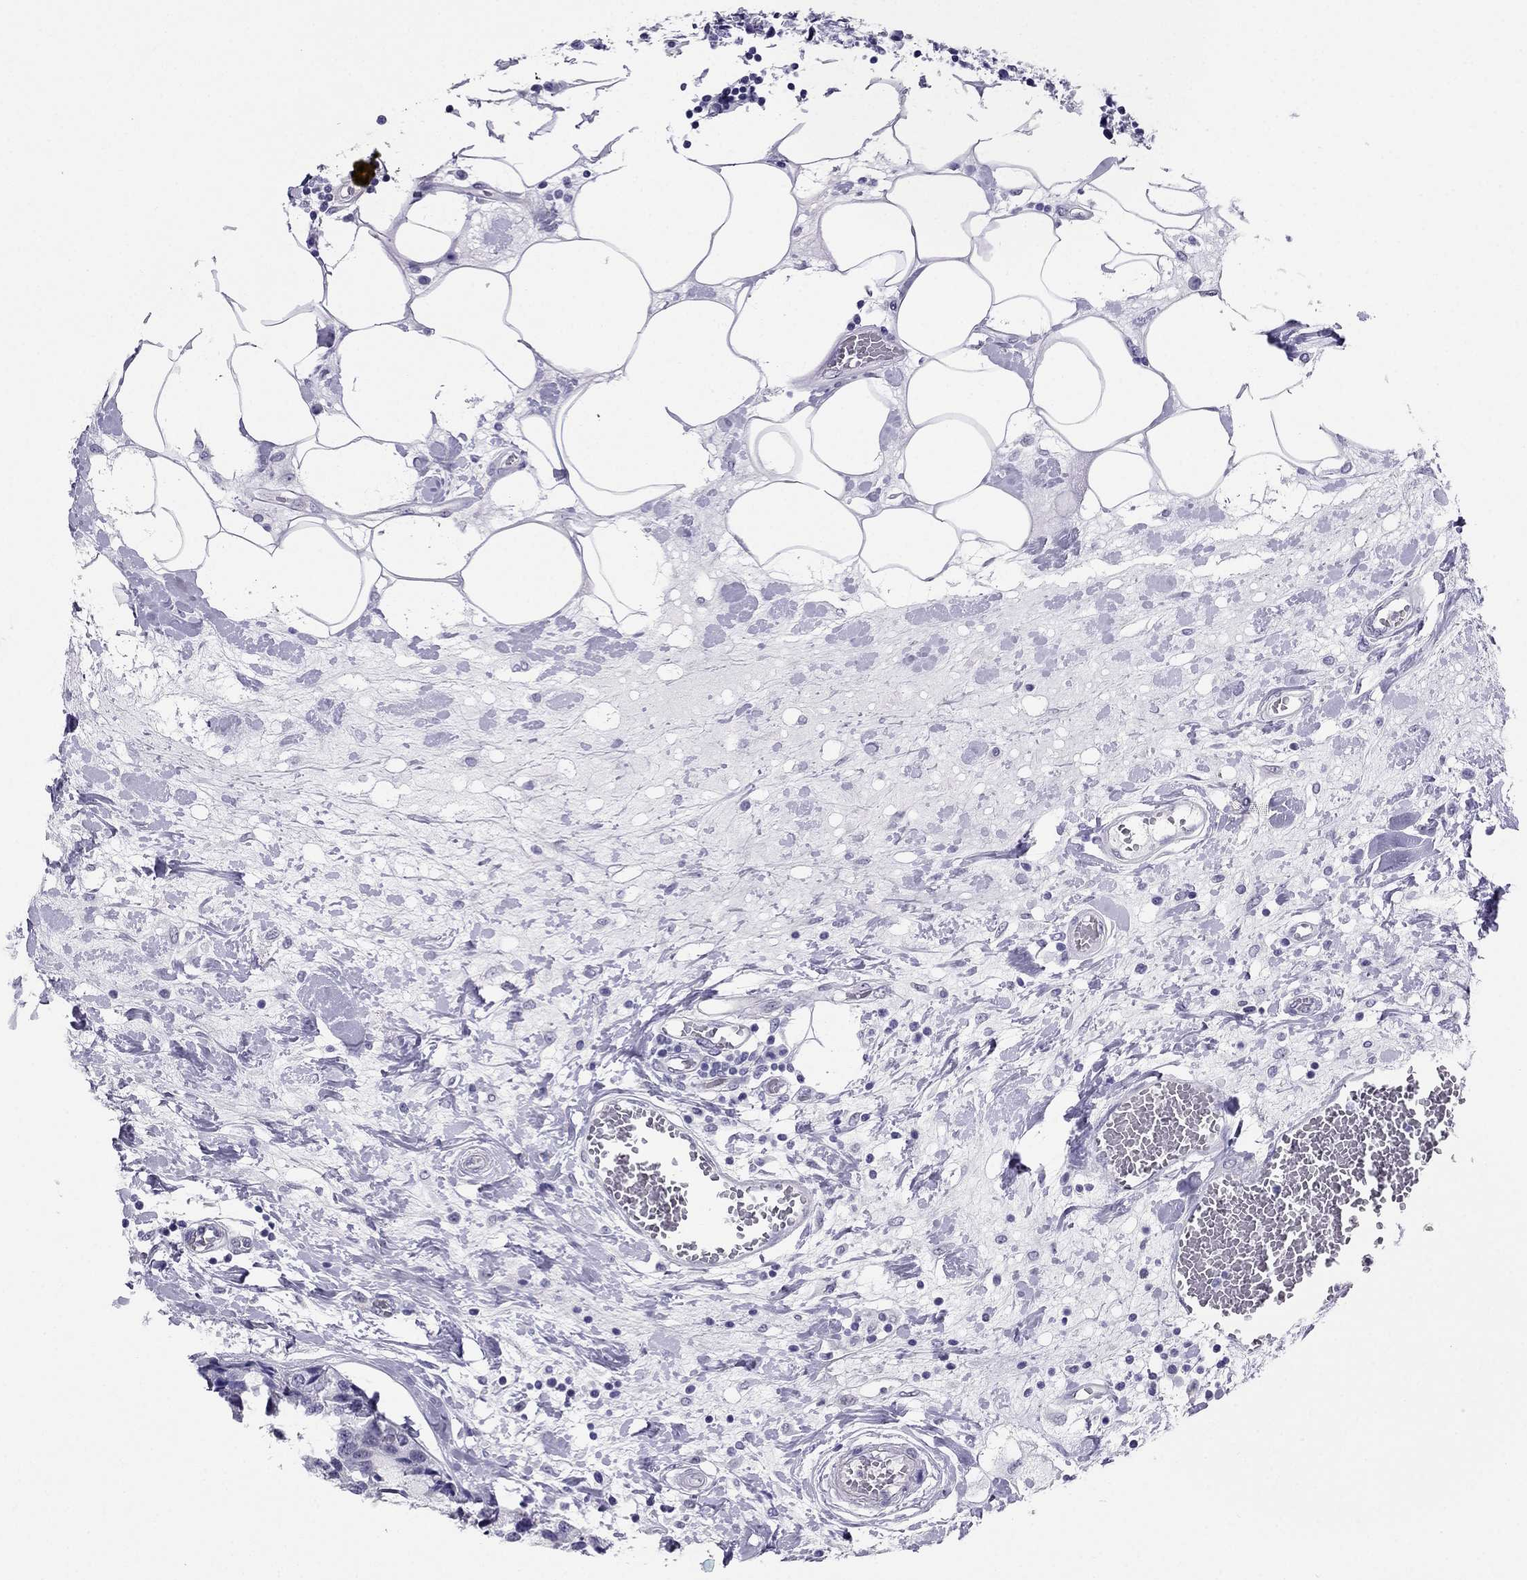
{"staining": {"intensity": "negative", "quantity": "none", "location": "none"}, "tissue": "breast cancer", "cell_type": "Tumor cells", "image_type": "cancer", "snomed": [{"axis": "morphology", "description": "Lobular carcinoma"}, {"axis": "topography", "description": "Breast"}], "caption": "DAB immunohistochemical staining of human breast cancer (lobular carcinoma) displays no significant positivity in tumor cells. Brightfield microscopy of IHC stained with DAB (3,3'-diaminobenzidine) (brown) and hematoxylin (blue), captured at high magnification.", "gene": "CROCC2", "patient": {"sex": "female", "age": 59}}